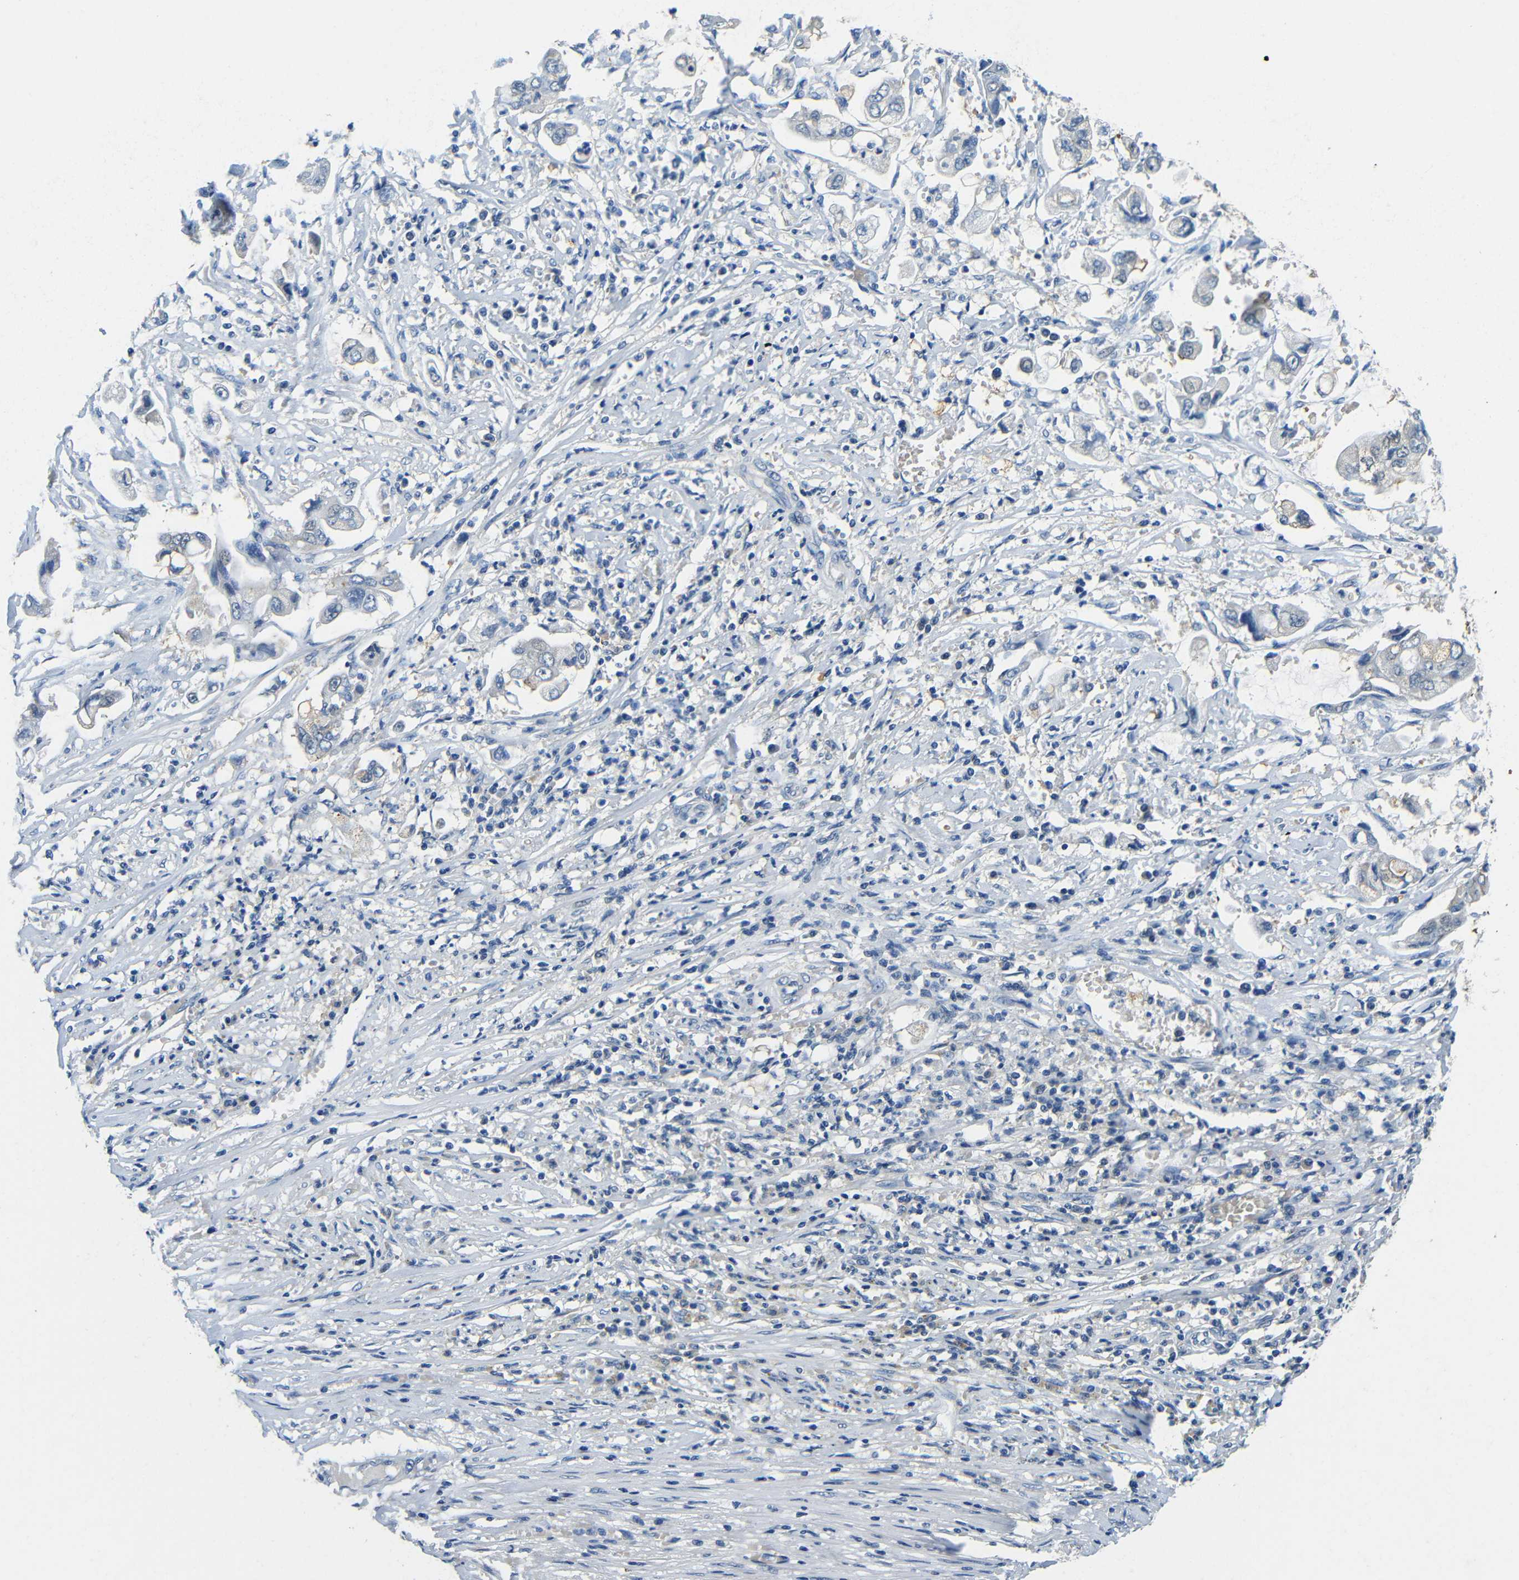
{"staining": {"intensity": "negative", "quantity": "none", "location": "none"}, "tissue": "stomach cancer", "cell_type": "Tumor cells", "image_type": "cancer", "snomed": [{"axis": "morphology", "description": "Adenocarcinoma, NOS"}, {"axis": "topography", "description": "Stomach"}], "caption": "The immunohistochemistry photomicrograph has no significant staining in tumor cells of stomach cancer tissue. The staining was performed using DAB (3,3'-diaminobenzidine) to visualize the protein expression in brown, while the nuclei were stained in blue with hematoxylin (Magnification: 20x).", "gene": "FMO5", "patient": {"sex": "male", "age": 62}}